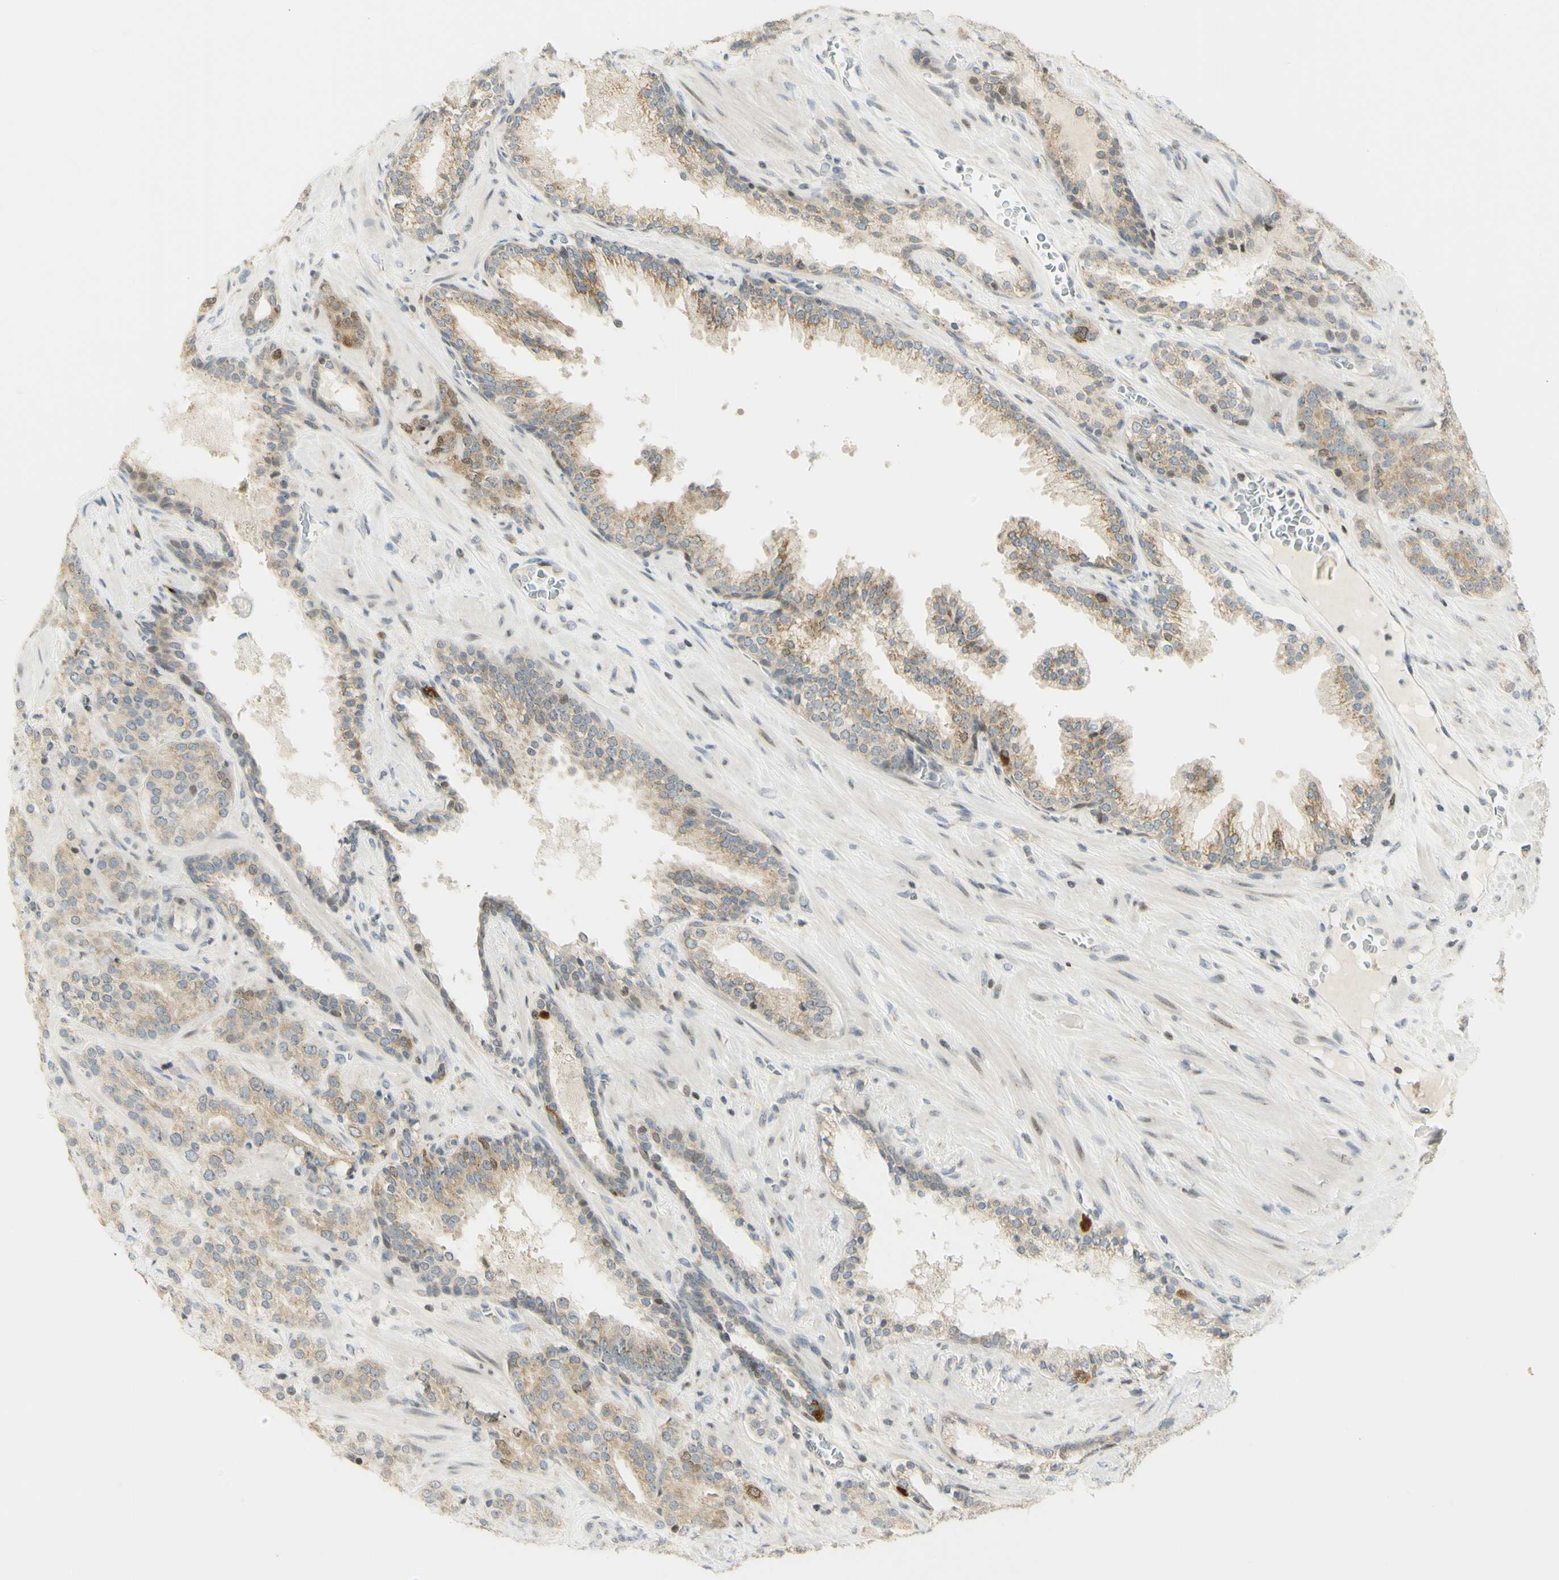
{"staining": {"intensity": "weak", "quantity": ">75%", "location": "cytoplasmic/membranous"}, "tissue": "prostate cancer", "cell_type": "Tumor cells", "image_type": "cancer", "snomed": [{"axis": "morphology", "description": "Adenocarcinoma, High grade"}, {"axis": "topography", "description": "Prostate"}], "caption": "Immunohistochemical staining of human high-grade adenocarcinoma (prostate) reveals weak cytoplasmic/membranous protein expression in approximately >75% of tumor cells.", "gene": "KIF11", "patient": {"sex": "male", "age": 71}}